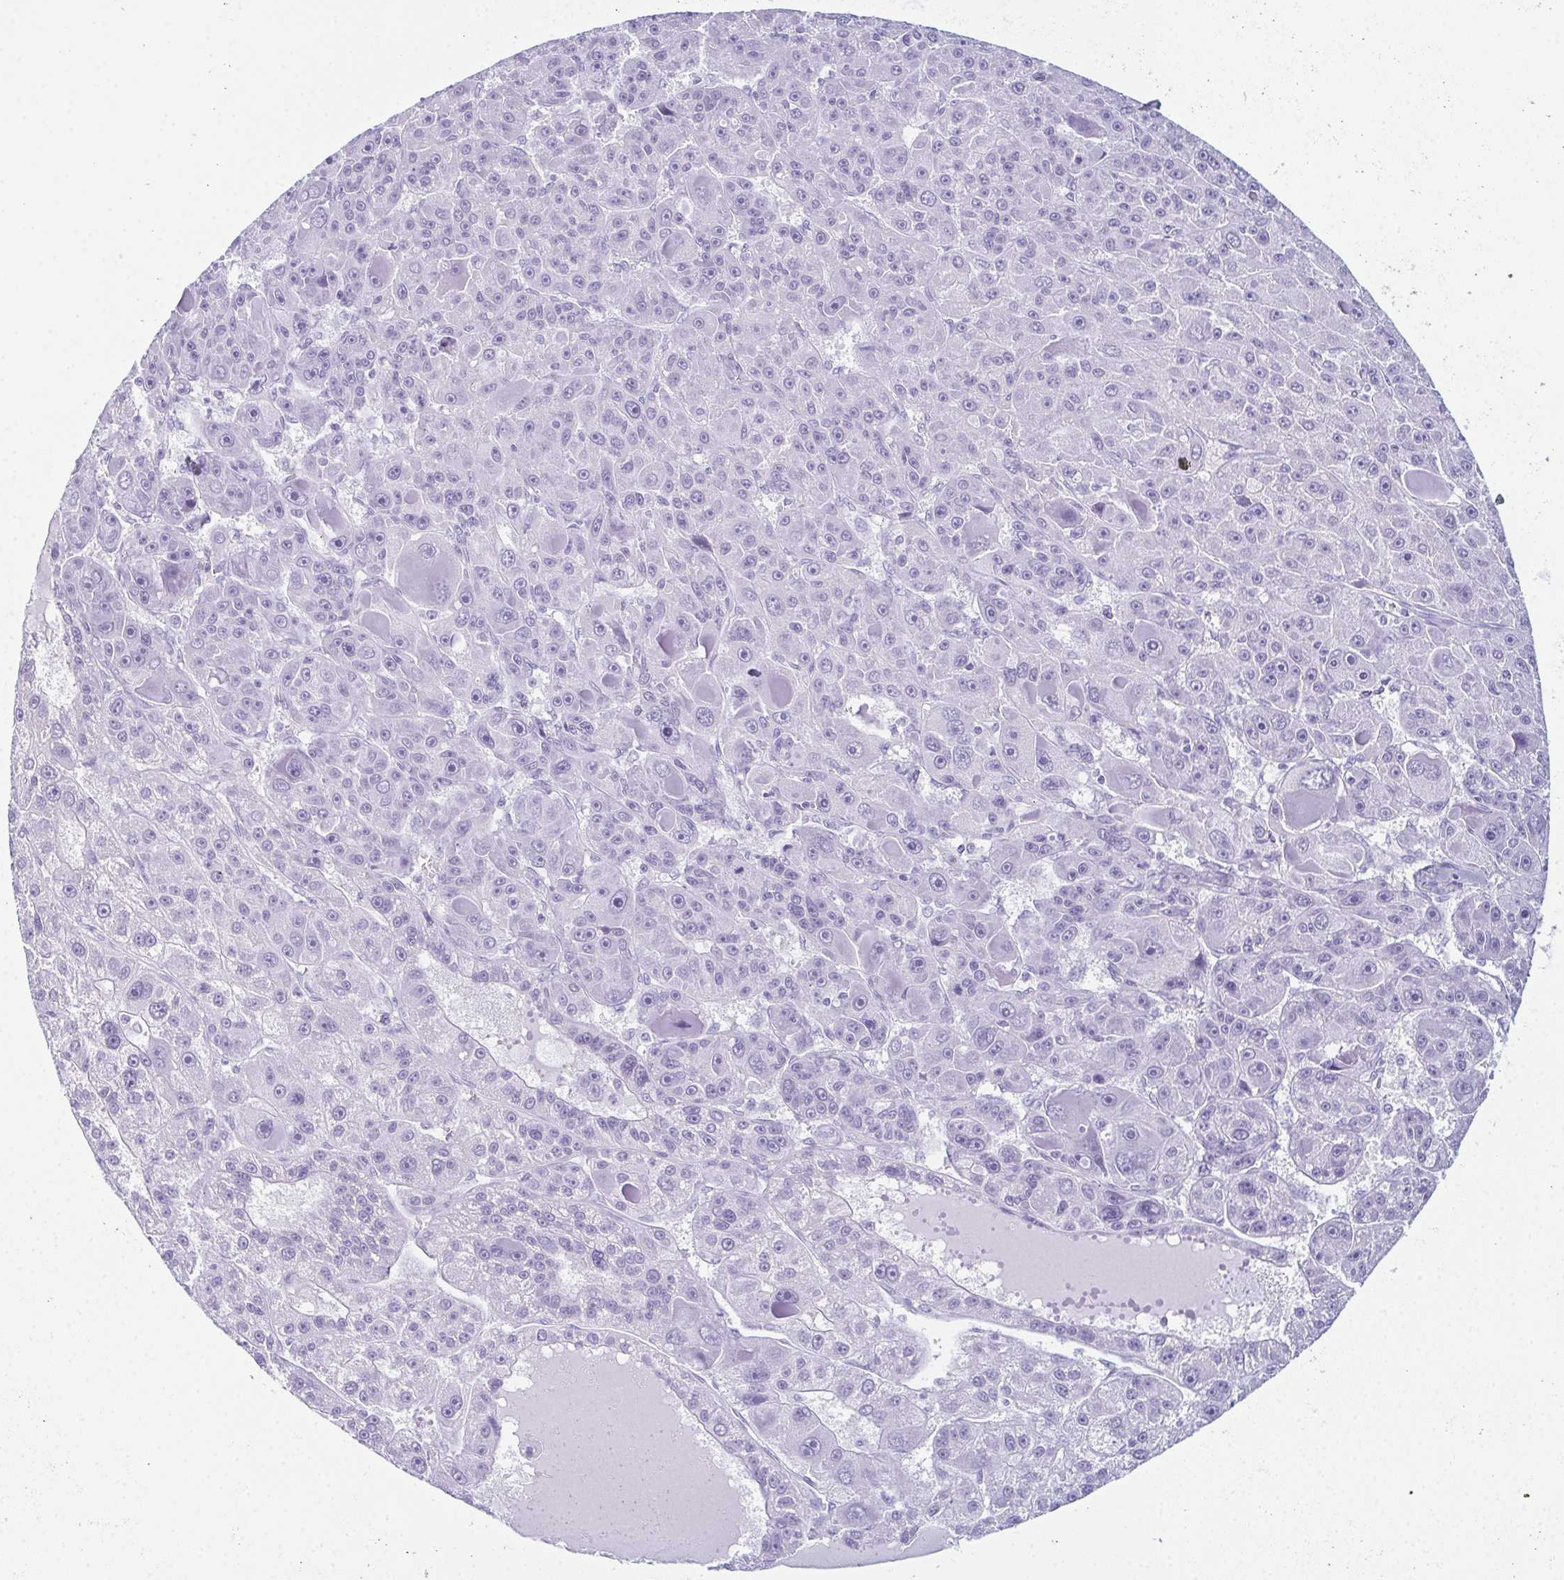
{"staining": {"intensity": "negative", "quantity": "none", "location": "none"}, "tissue": "liver cancer", "cell_type": "Tumor cells", "image_type": "cancer", "snomed": [{"axis": "morphology", "description": "Carcinoma, Hepatocellular, NOS"}, {"axis": "topography", "description": "Liver"}], "caption": "This is an immunohistochemistry histopathology image of human liver cancer (hepatocellular carcinoma). There is no positivity in tumor cells.", "gene": "ENKUR", "patient": {"sex": "male", "age": 76}}